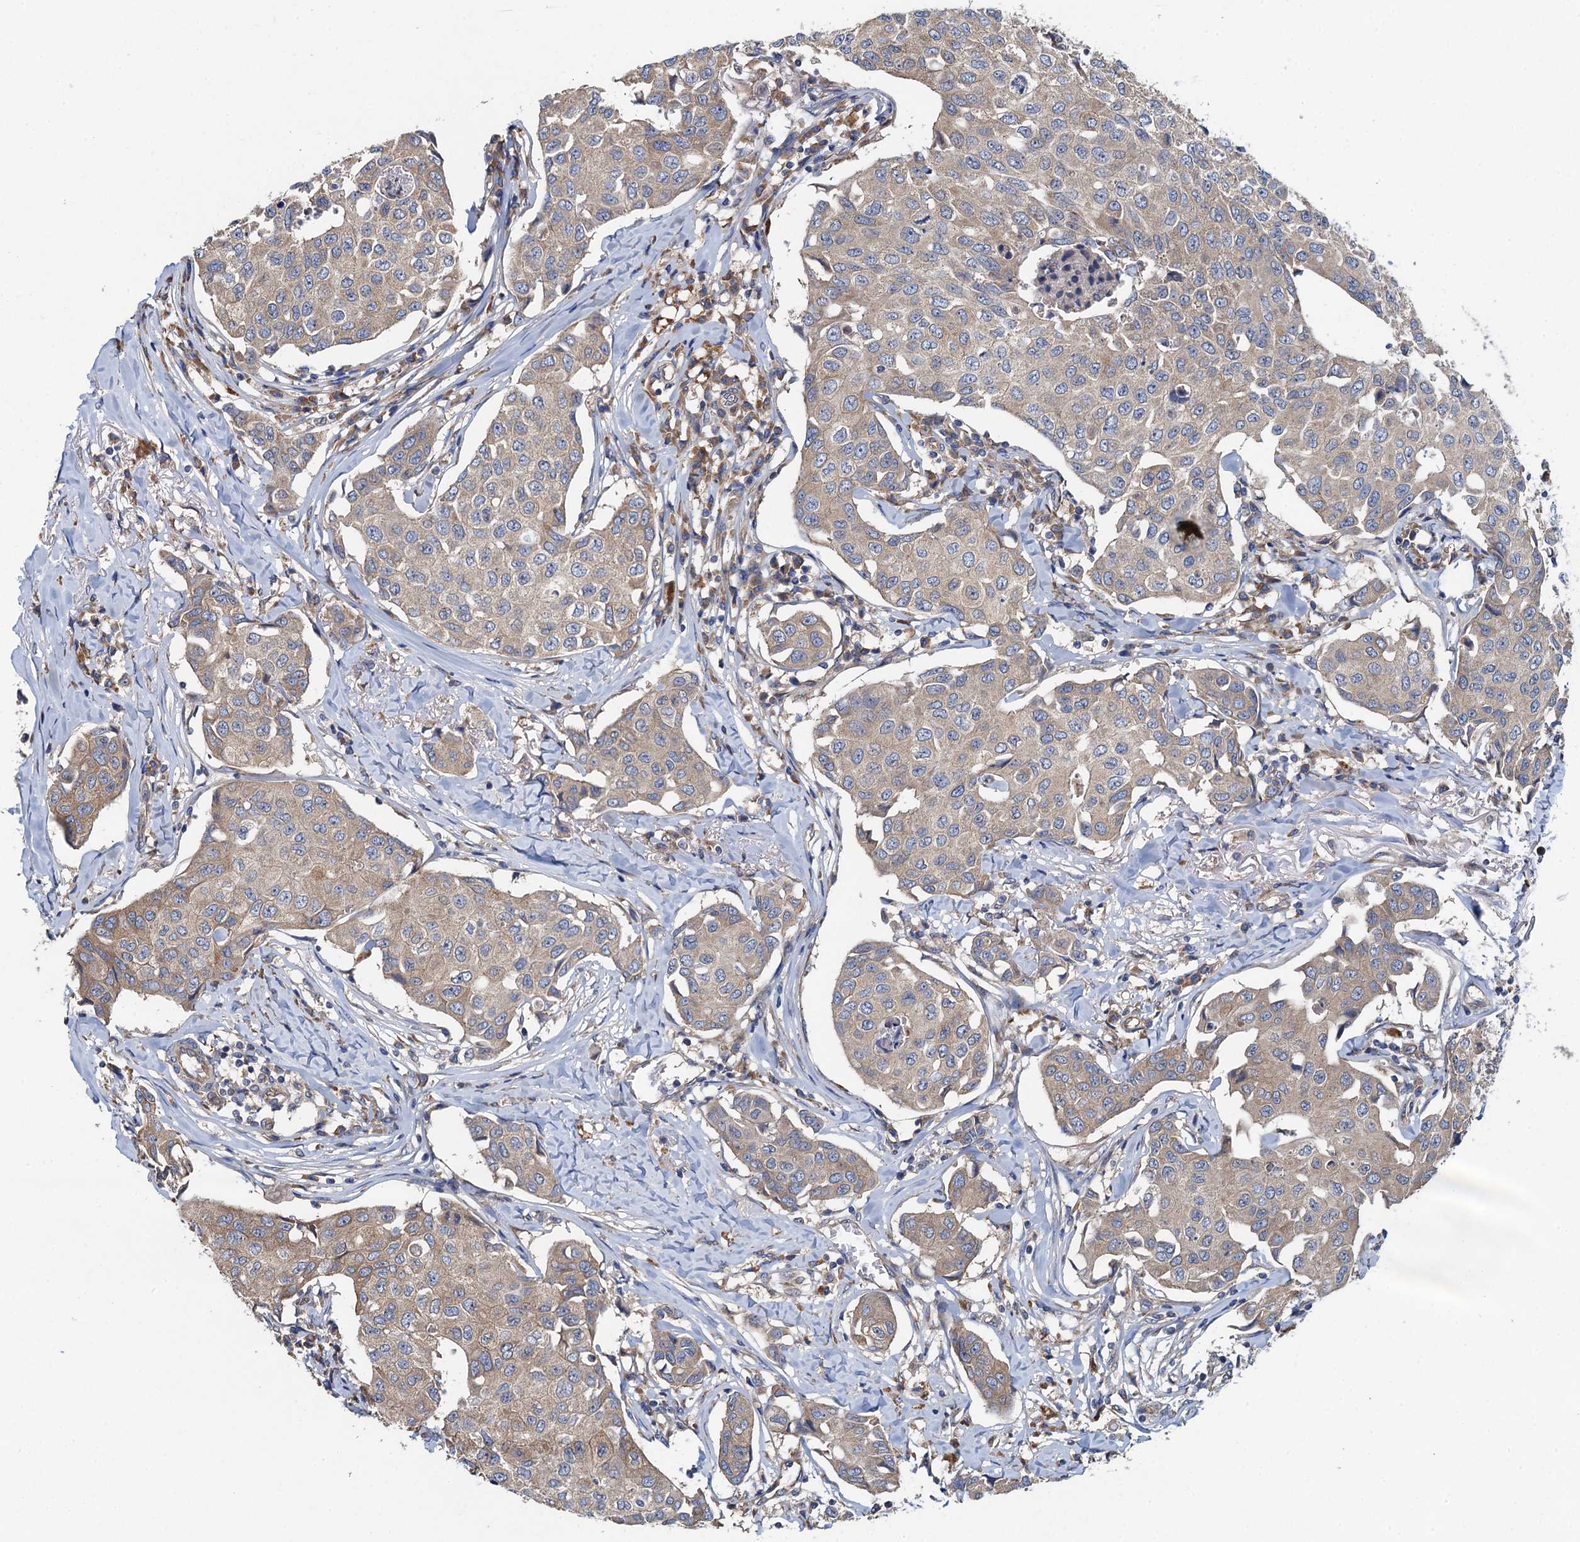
{"staining": {"intensity": "weak", "quantity": "25%-75%", "location": "cytoplasmic/membranous"}, "tissue": "breast cancer", "cell_type": "Tumor cells", "image_type": "cancer", "snomed": [{"axis": "morphology", "description": "Duct carcinoma"}, {"axis": "topography", "description": "Breast"}], "caption": "A high-resolution histopathology image shows immunohistochemistry (IHC) staining of infiltrating ductal carcinoma (breast), which reveals weak cytoplasmic/membranous expression in approximately 25%-75% of tumor cells. The staining was performed using DAB to visualize the protein expression in brown, while the nuclei were stained in blue with hematoxylin (Magnification: 20x).", "gene": "ADCY9", "patient": {"sex": "female", "age": 80}}